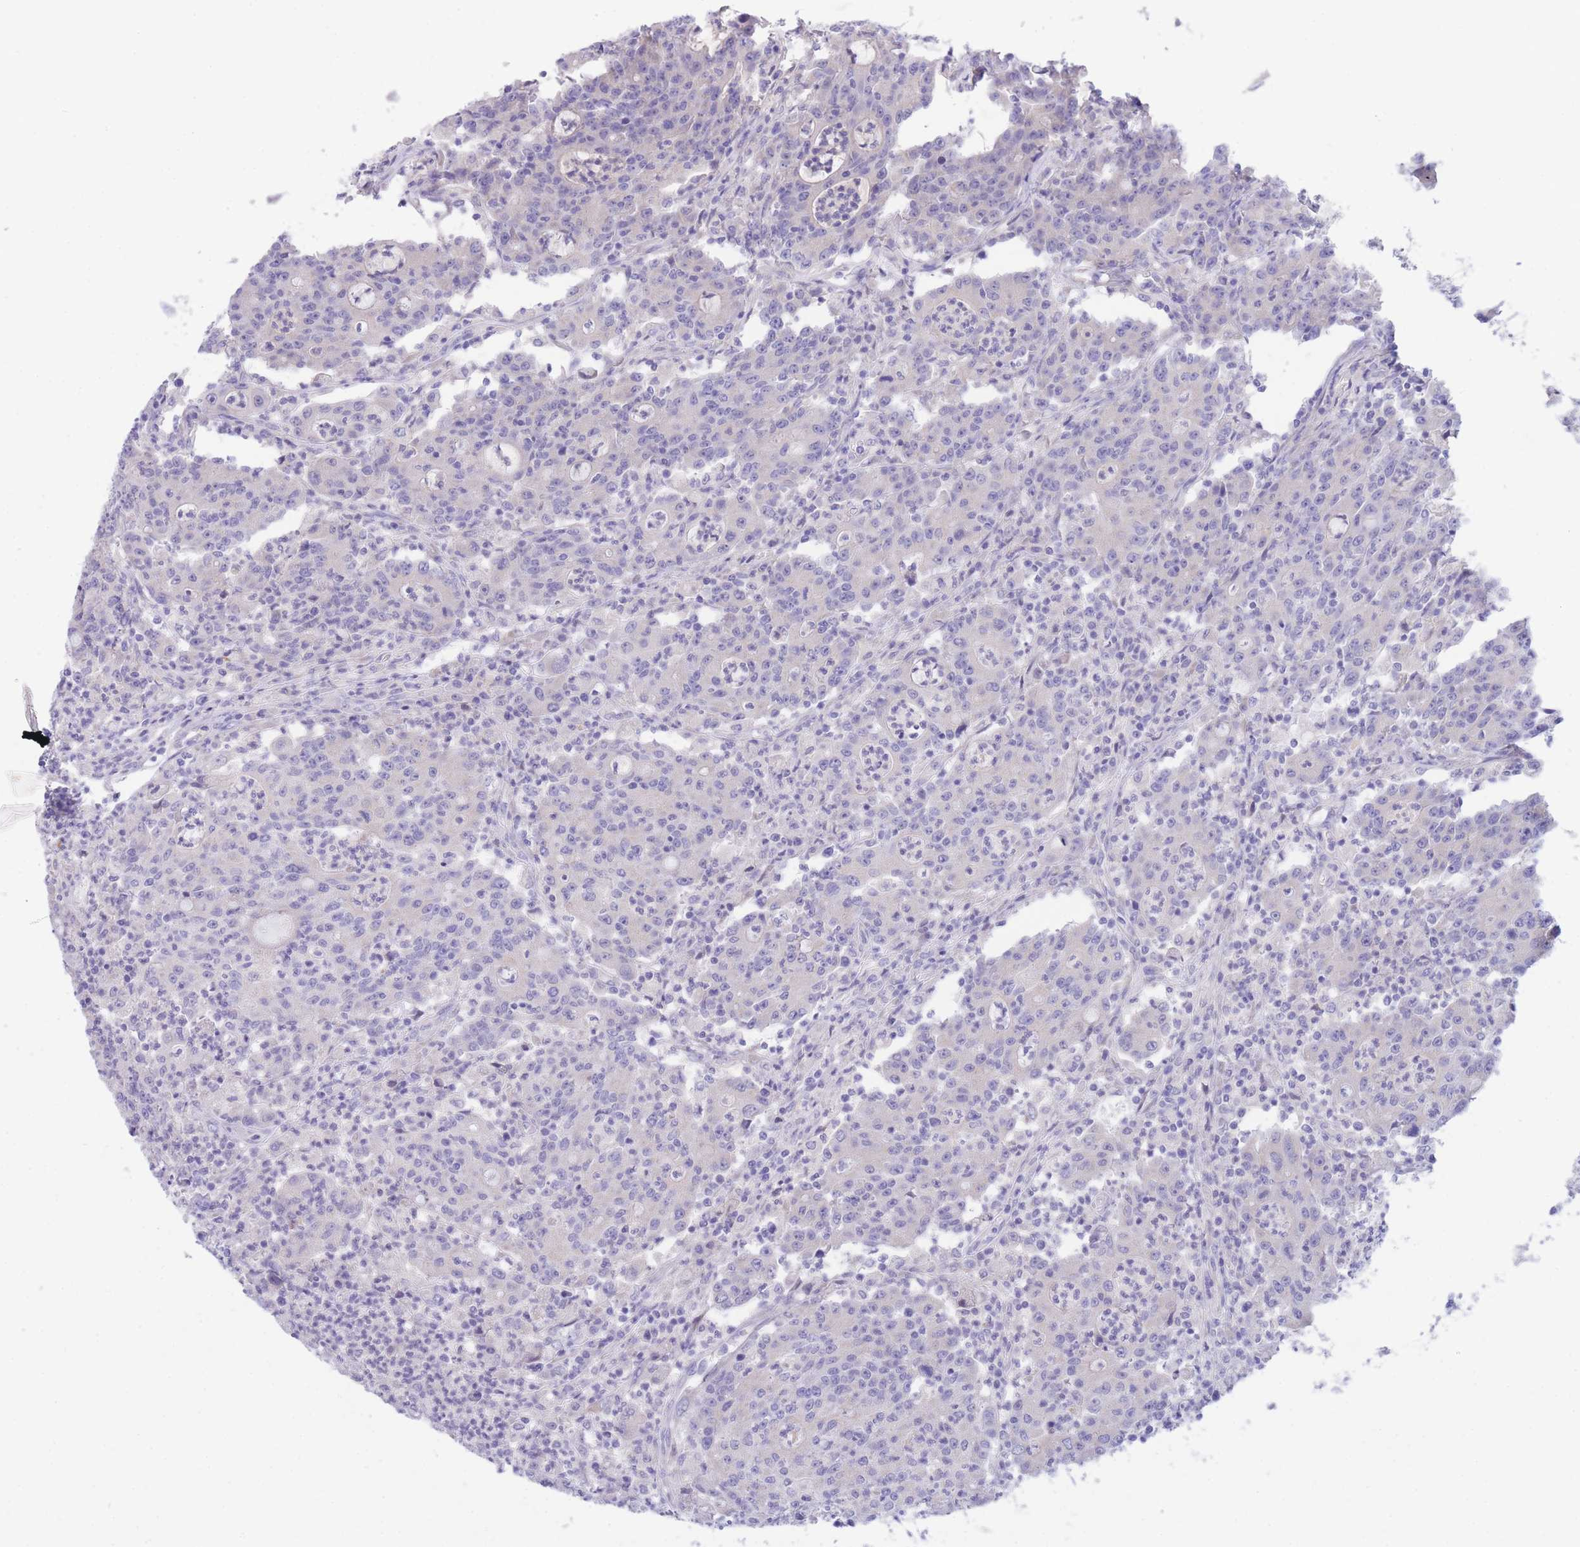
{"staining": {"intensity": "negative", "quantity": "none", "location": "none"}, "tissue": "colorectal cancer", "cell_type": "Tumor cells", "image_type": "cancer", "snomed": [{"axis": "morphology", "description": "Adenocarcinoma, NOS"}, {"axis": "topography", "description": "Colon"}], "caption": "Immunohistochemistry micrograph of adenocarcinoma (colorectal) stained for a protein (brown), which displays no positivity in tumor cells.", "gene": "PCDHB3", "patient": {"sex": "male", "age": 83}}